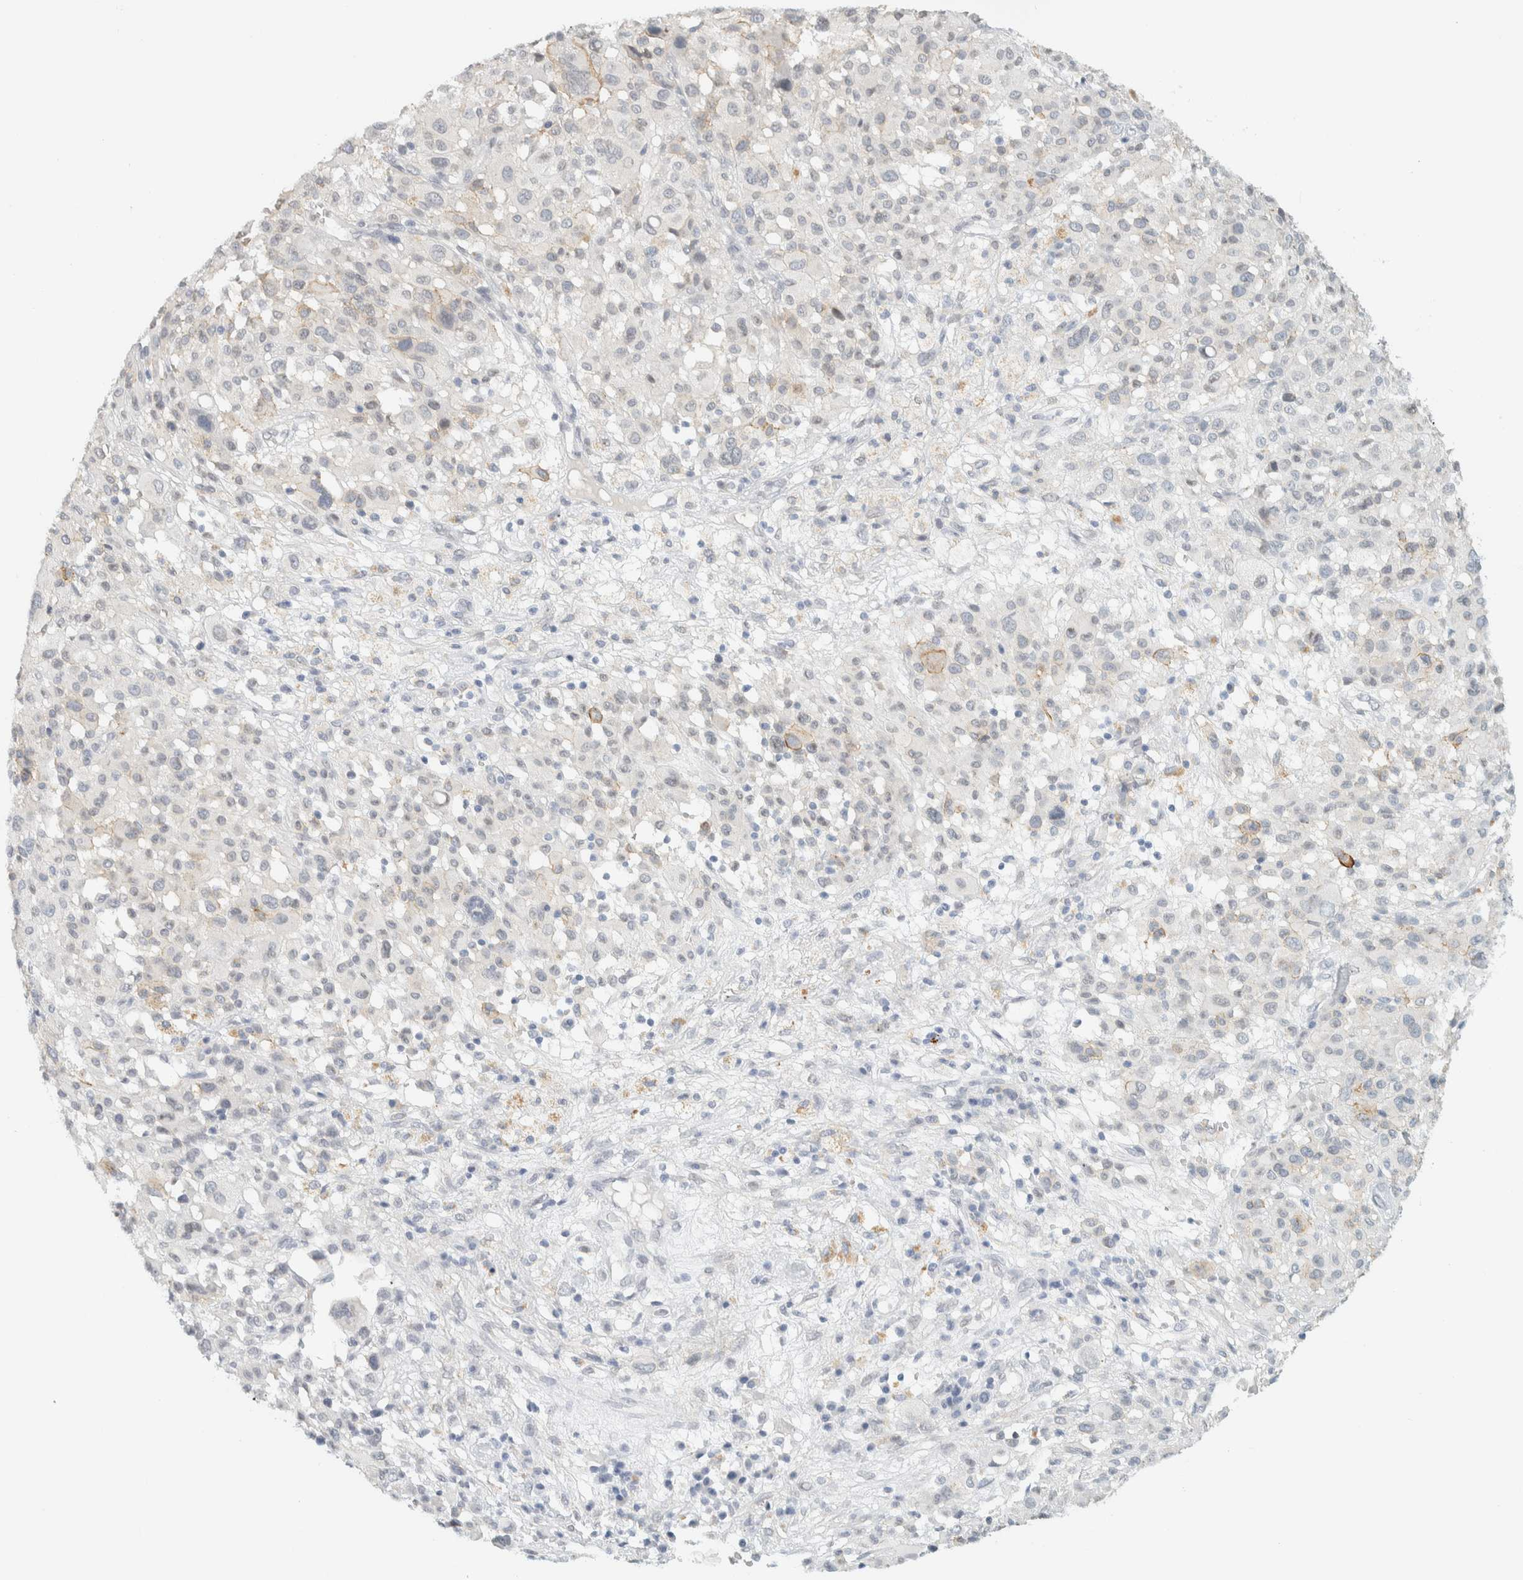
{"staining": {"intensity": "negative", "quantity": "none", "location": "none"}, "tissue": "melanoma", "cell_type": "Tumor cells", "image_type": "cancer", "snomed": [{"axis": "morphology", "description": "Malignant melanoma, Metastatic site"}, {"axis": "topography", "description": "Skin"}], "caption": "Human malignant melanoma (metastatic site) stained for a protein using IHC displays no positivity in tumor cells.", "gene": "C1QTNF12", "patient": {"sex": "female", "age": 74}}